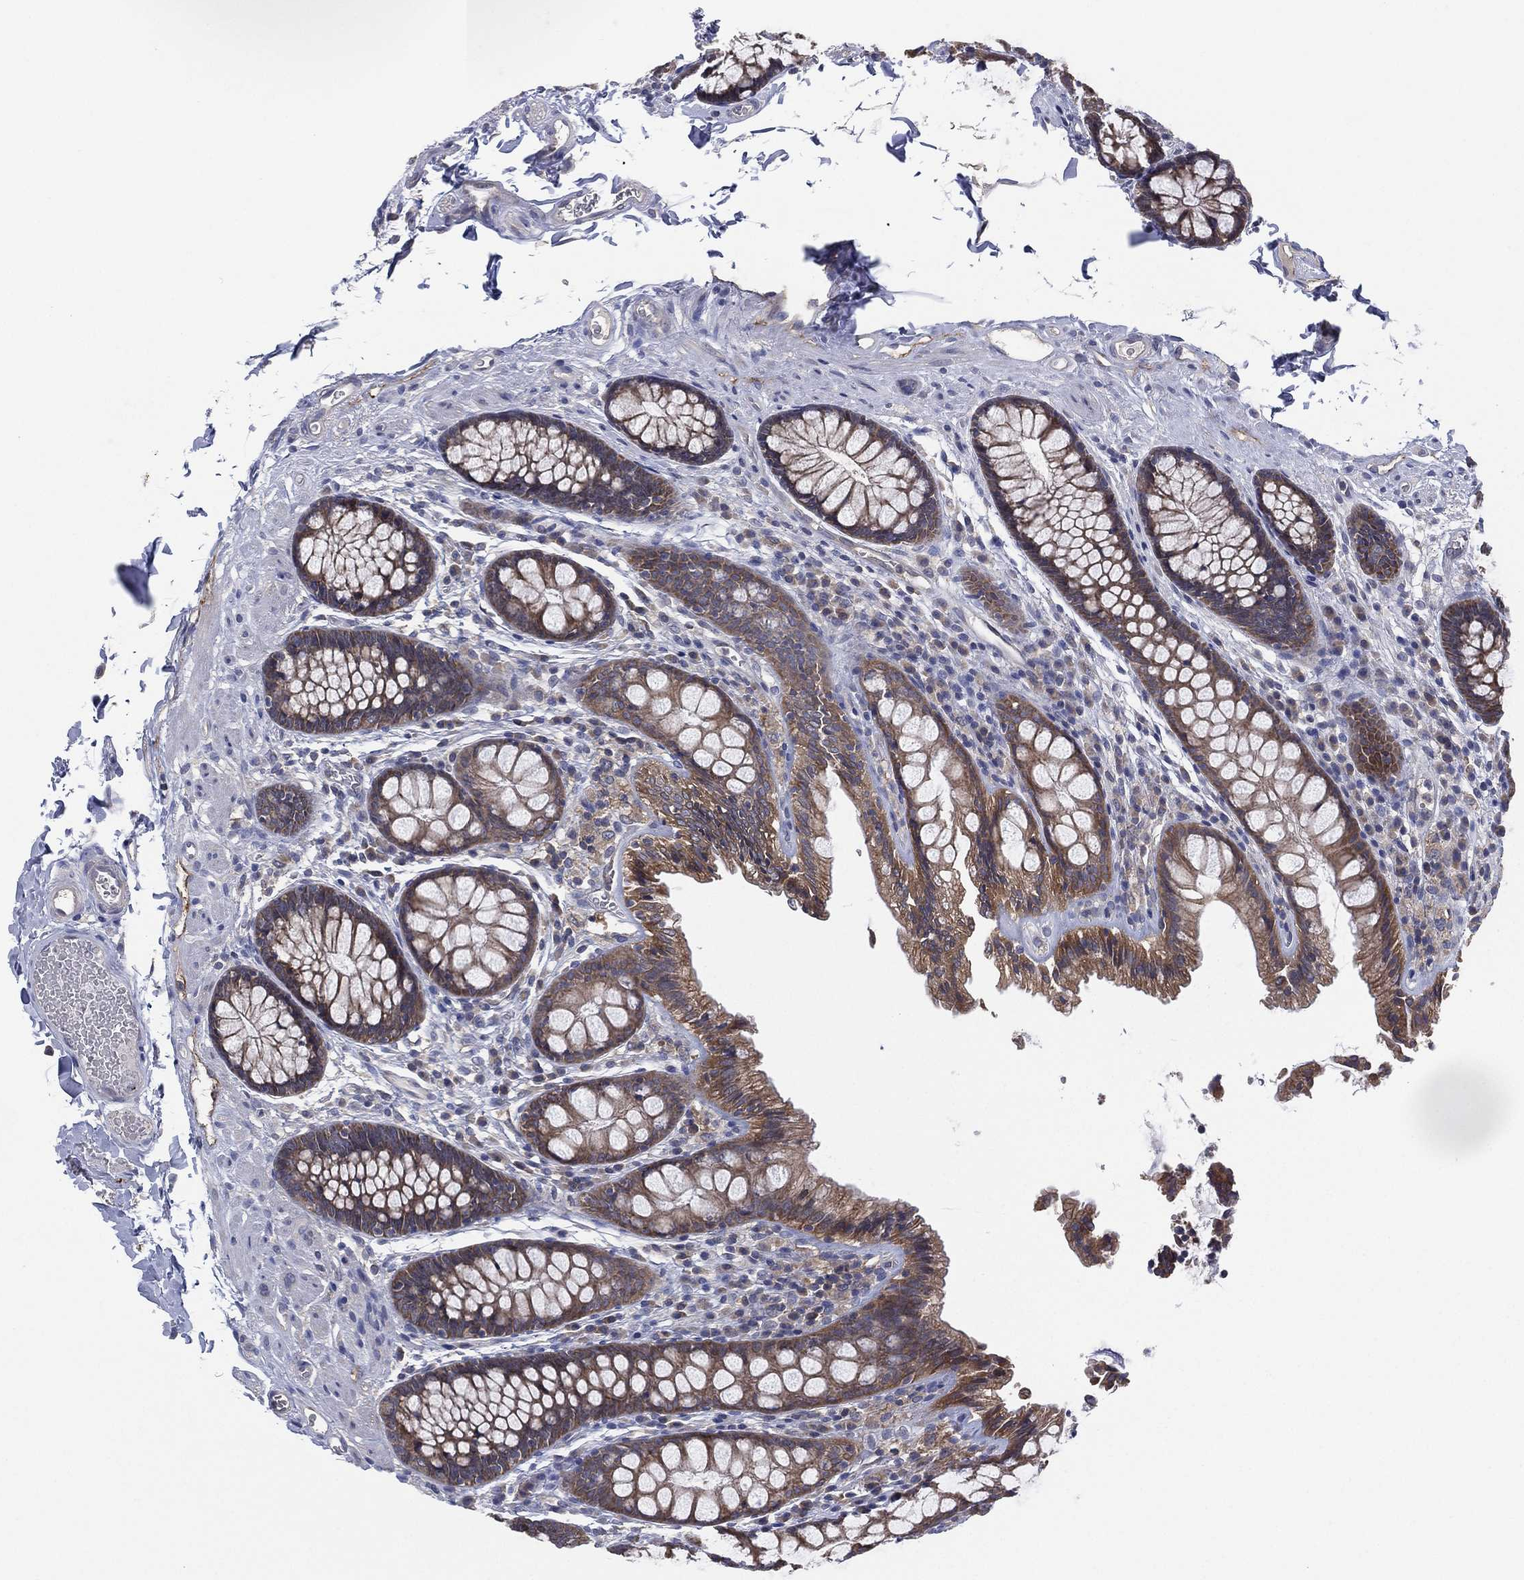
{"staining": {"intensity": "negative", "quantity": "none", "location": "none"}, "tissue": "colon", "cell_type": "Endothelial cells", "image_type": "normal", "snomed": [{"axis": "morphology", "description": "Normal tissue, NOS"}, {"axis": "topography", "description": "Colon"}], "caption": "Immunohistochemical staining of unremarkable colon shows no significant expression in endothelial cells. The staining is performed using DAB brown chromogen with nuclei counter-stained in using hematoxylin.", "gene": "MPP7", "patient": {"sex": "female", "age": 86}}